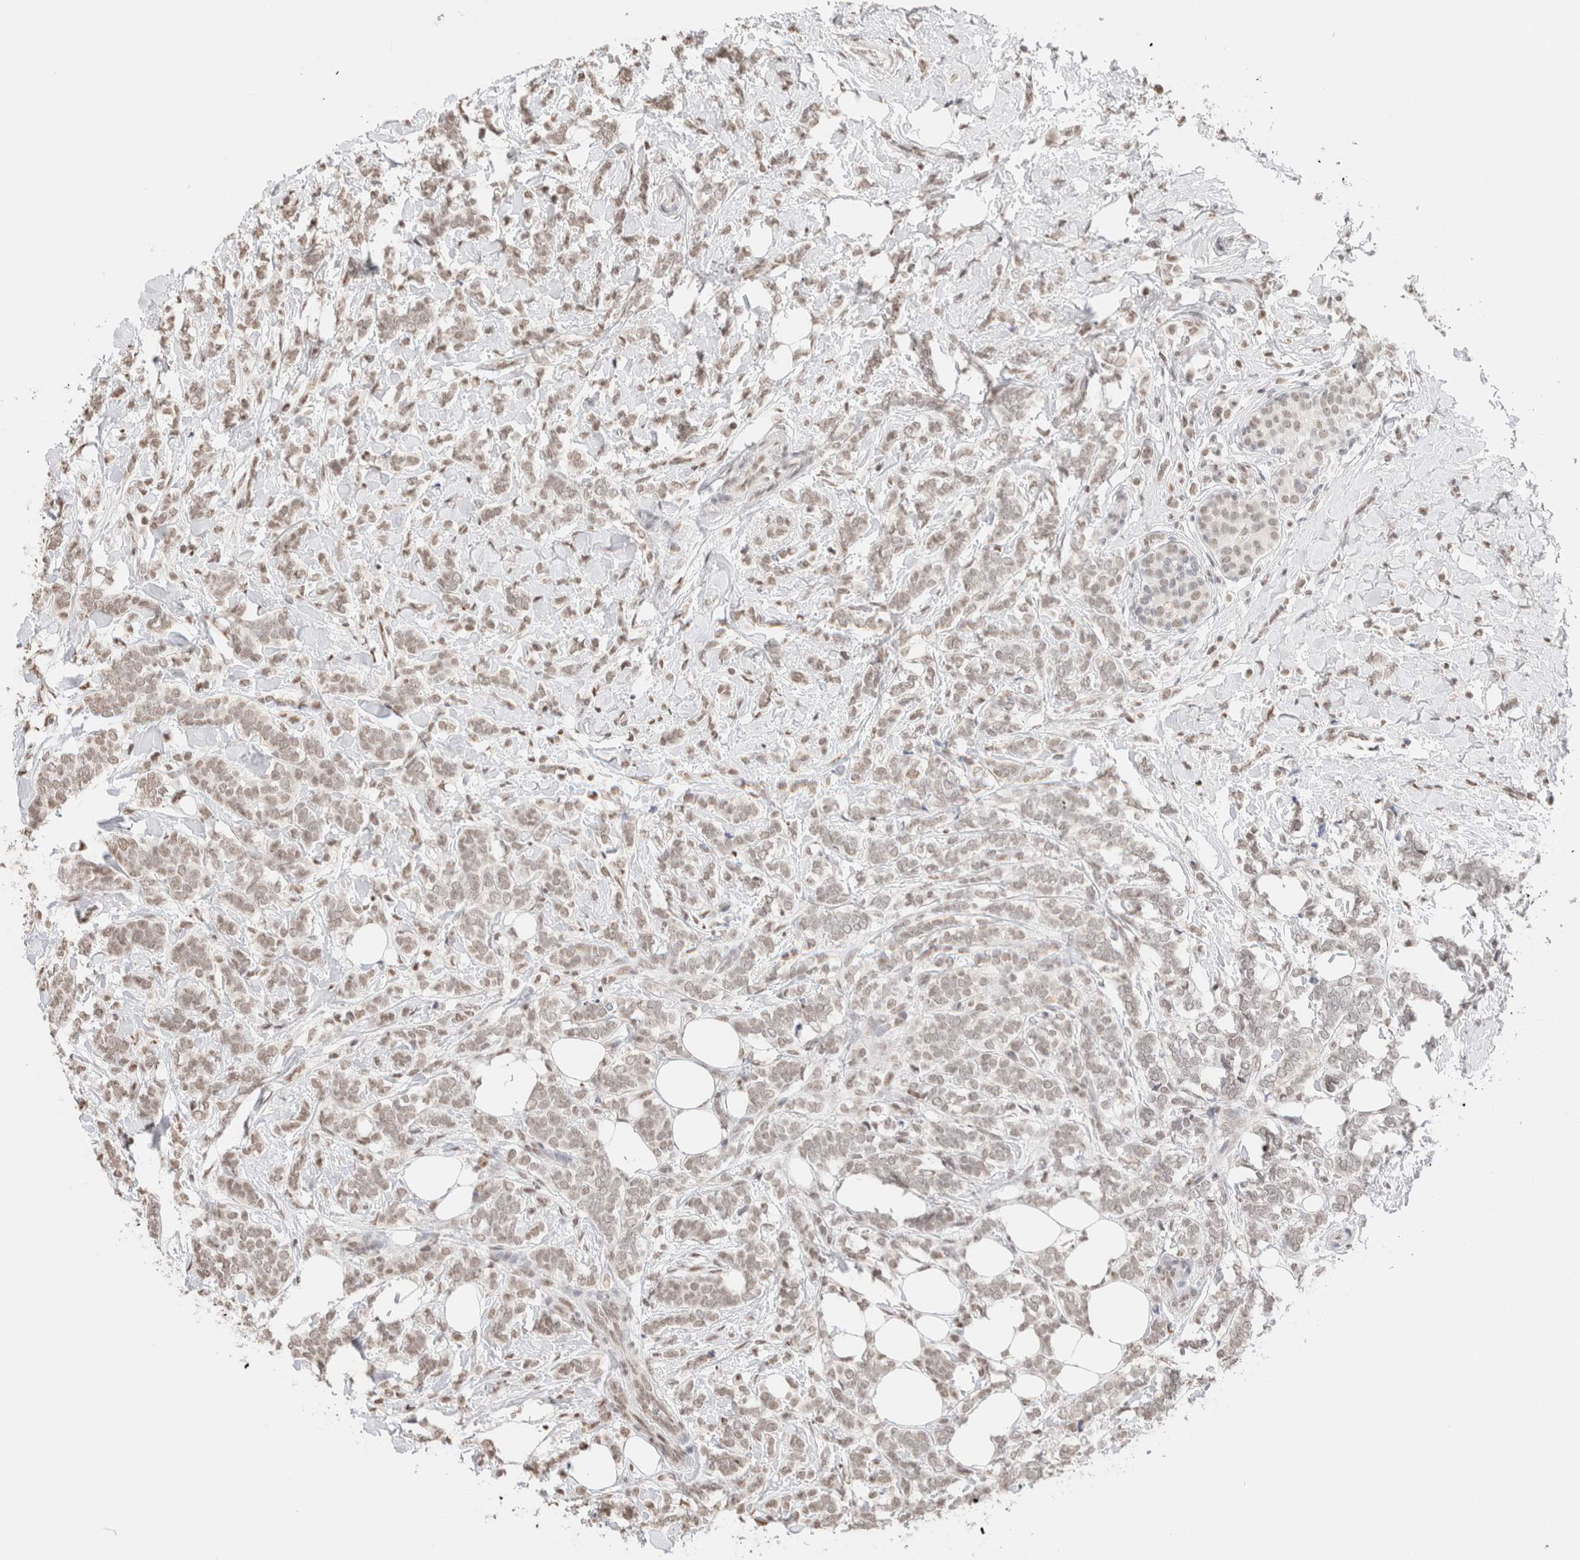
{"staining": {"intensity": "weak", "quantity": "25%-75%", "location": "nuclear"}, "tissue": "breast cancer", "cell_type": "Tumor cells", "image_type": "cancer", "snomed": [{"axis": "morphology", "description": "Lobular carcinoma"}, {"axis": "topography", "description": "Breast"}], "caption": "Weak nuclear expression is appreciated in approximately 25%-75% of tumor cells in breast lobular carcinoma. The staining was performed using DAB (3,3'-diaminobenzidine), with brown indicating positive protein expression. Nuclei are stained blue with hematoxylin.", "gene": "SUPT3H", "patient": {"sex": "female", "age": 50}}